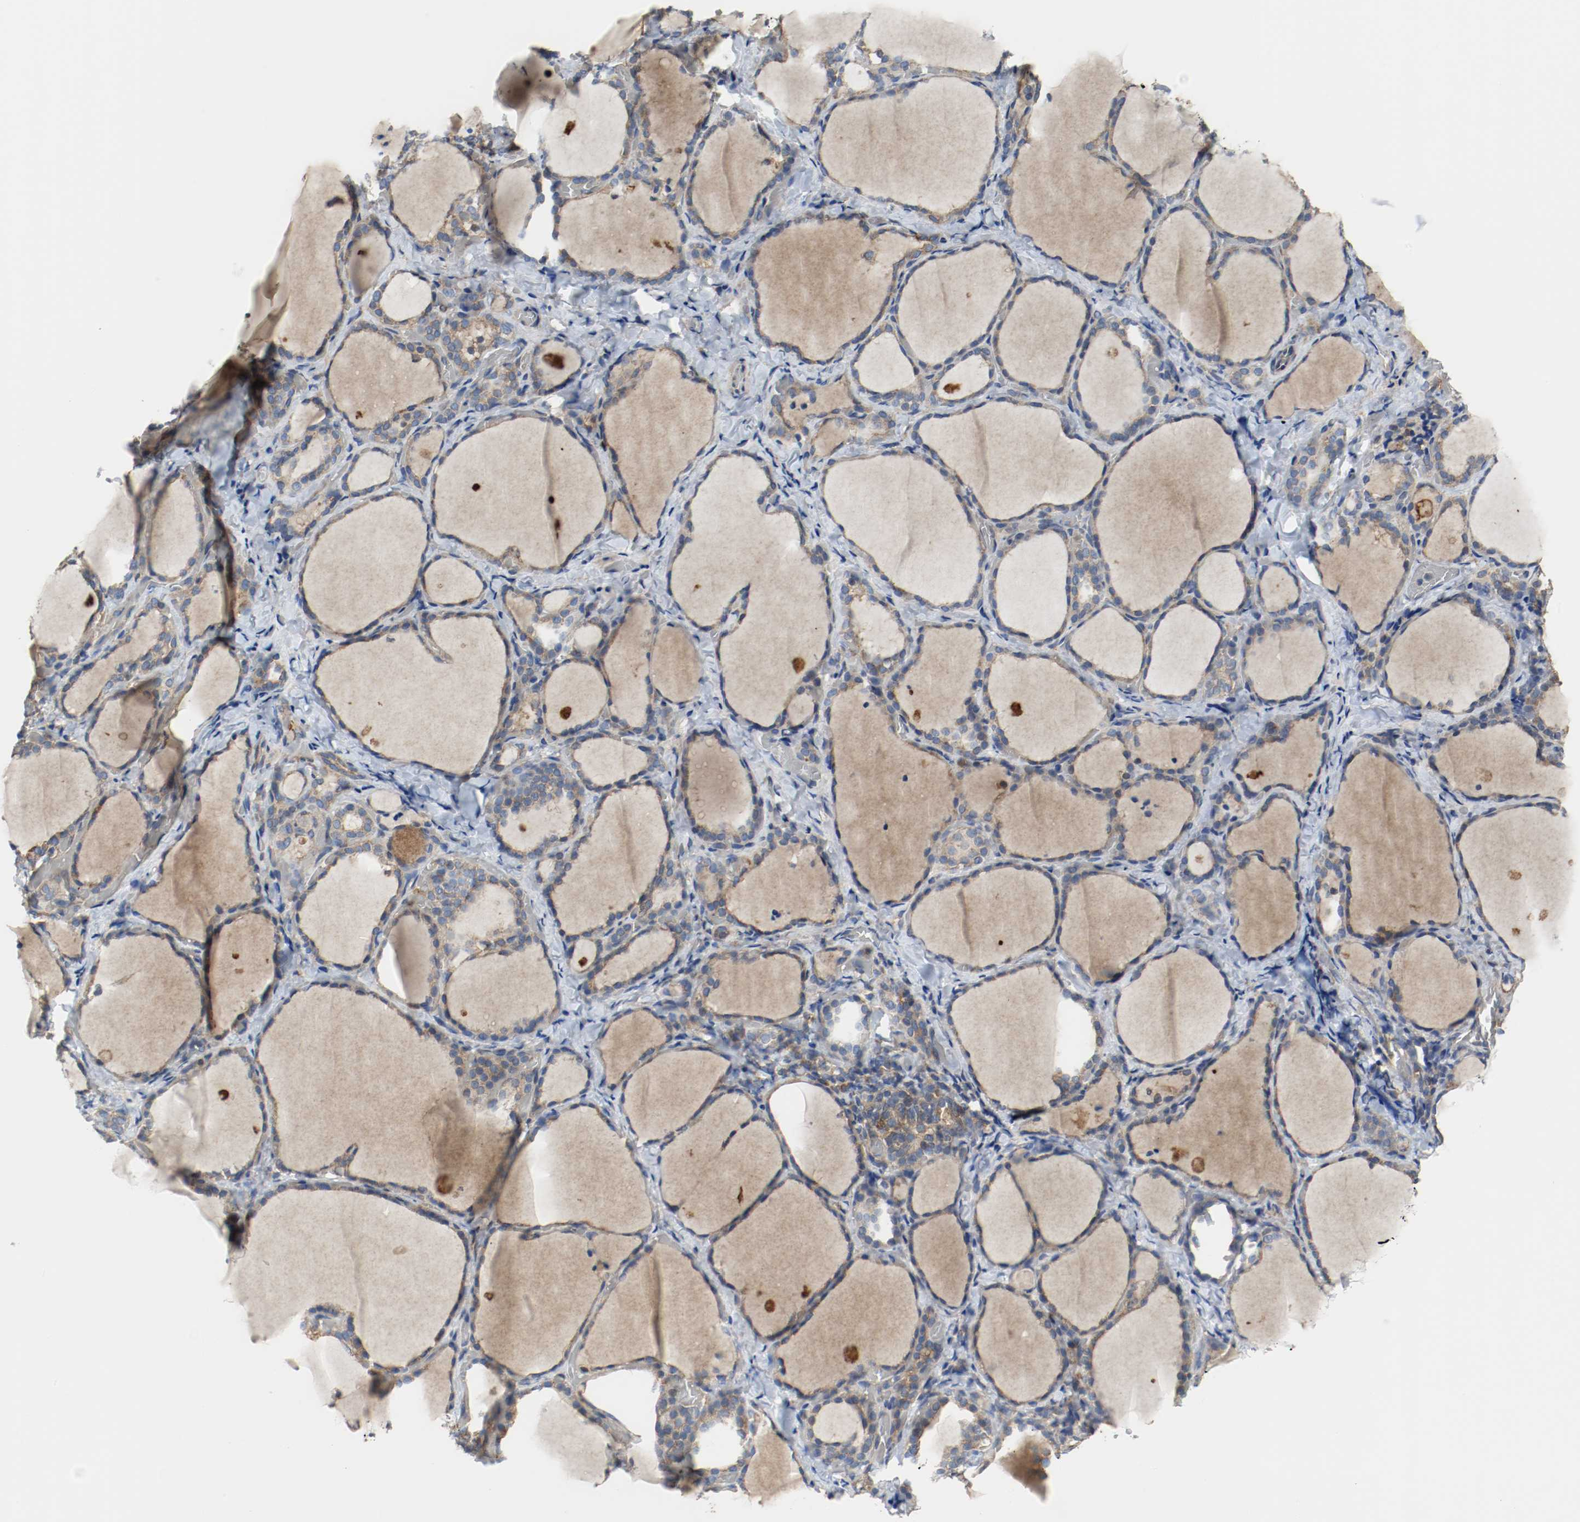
{"staining": {"intensity": "moderate", "quantity": ">75%", "location": "cytoplasmic/membranous"}, "tissue": "thyroid gland", "cell_type": "Glandular cells", "image_type": "normal", "snomed": [{"axis": "morphology", "description": "Normal tissue, NOS"}, {"axis": "morphology", "description": "Papillary adenocarcinoma, NOS"}, {"axis": "topography", "description": "Thyroid gland"}], "caption": "Approximately >75% of glandular cells in unremarkable human thyroid gland display moderate cytoplasmic/membranous protein positivity as visualized by brown immunohistochemical staining.", "gene": "TUBA3D", "patient": {"sex": "female", "age": 30}}